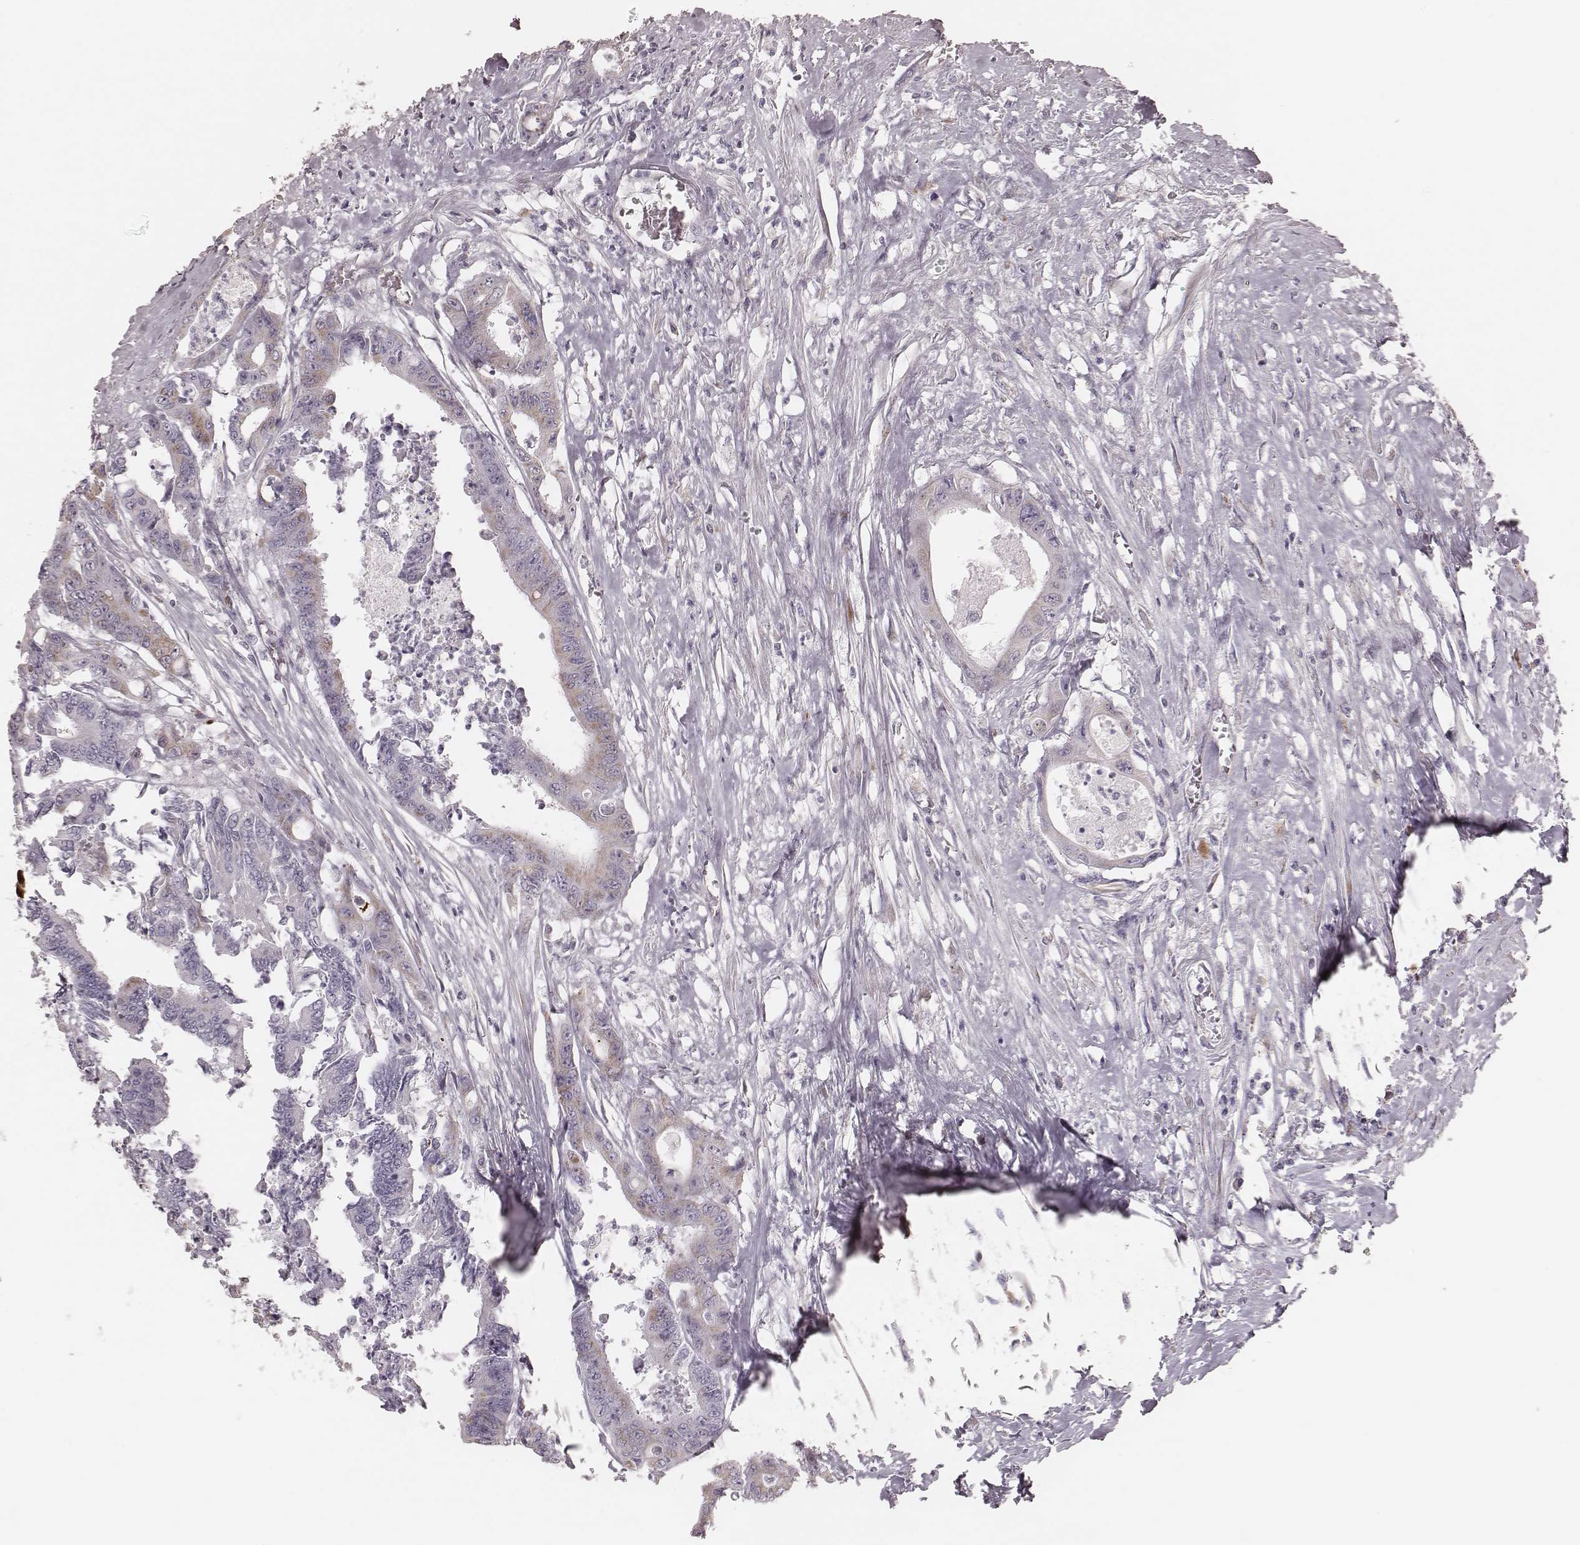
{"staining": {"intensity": "weak", "quantity": "<25%", "location": "cytoplasmic/membranous"}, "tissue": "colorectal cancer", "cell_type": "Tumor cells", "image_type": "cancer", "snomed": [{"axis": "morphology", "description": "Adenocarcinoma, NOS"}, {"axis": "topography", "description": "Rectum"}], "caption": "Tumor cells show no significant positivity in colorectal cancer (adenocarcinoma).", "gene": "KIF5C", "patient": {"sex": "male", "age": 54}}